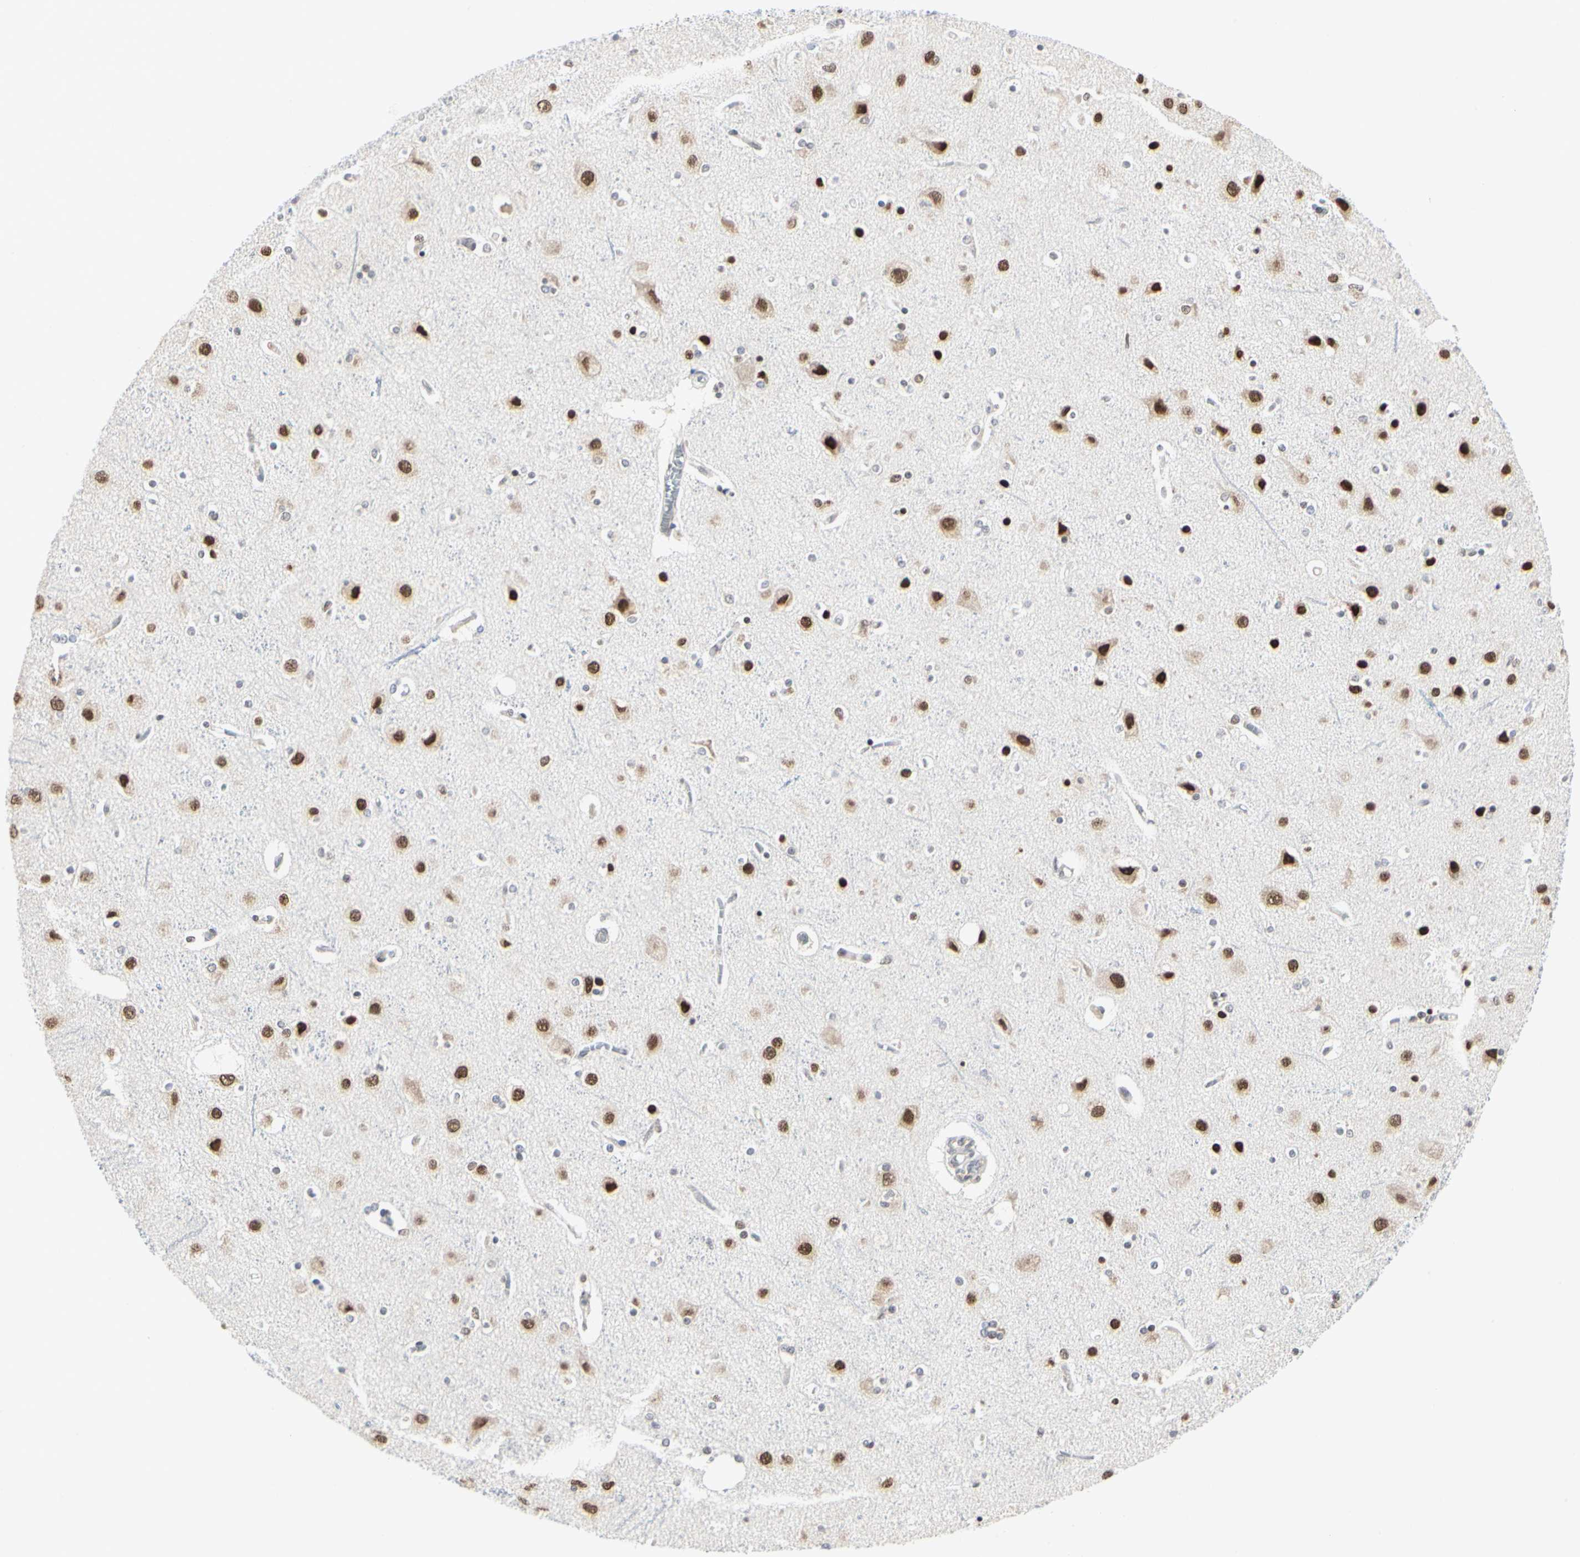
{"staining": {"intensity": "negative", "quantity": "none", "location": "none"}, "tissue": "cerebral cortex", "cell_type": "Endothelial cells", "image_type": "normal", "snomed": [{"axis": "morphology", "description": "Normal tissue, NOS"}, {"axis": "topography", "description": "Cerebral cortex"}], "caption": "Protein analysis of unremarkable cerebral cortex reveals no significant expression in endothelial cells.", "gene": "PRMT3", "patient": {"sex": "female", "age": 54}}